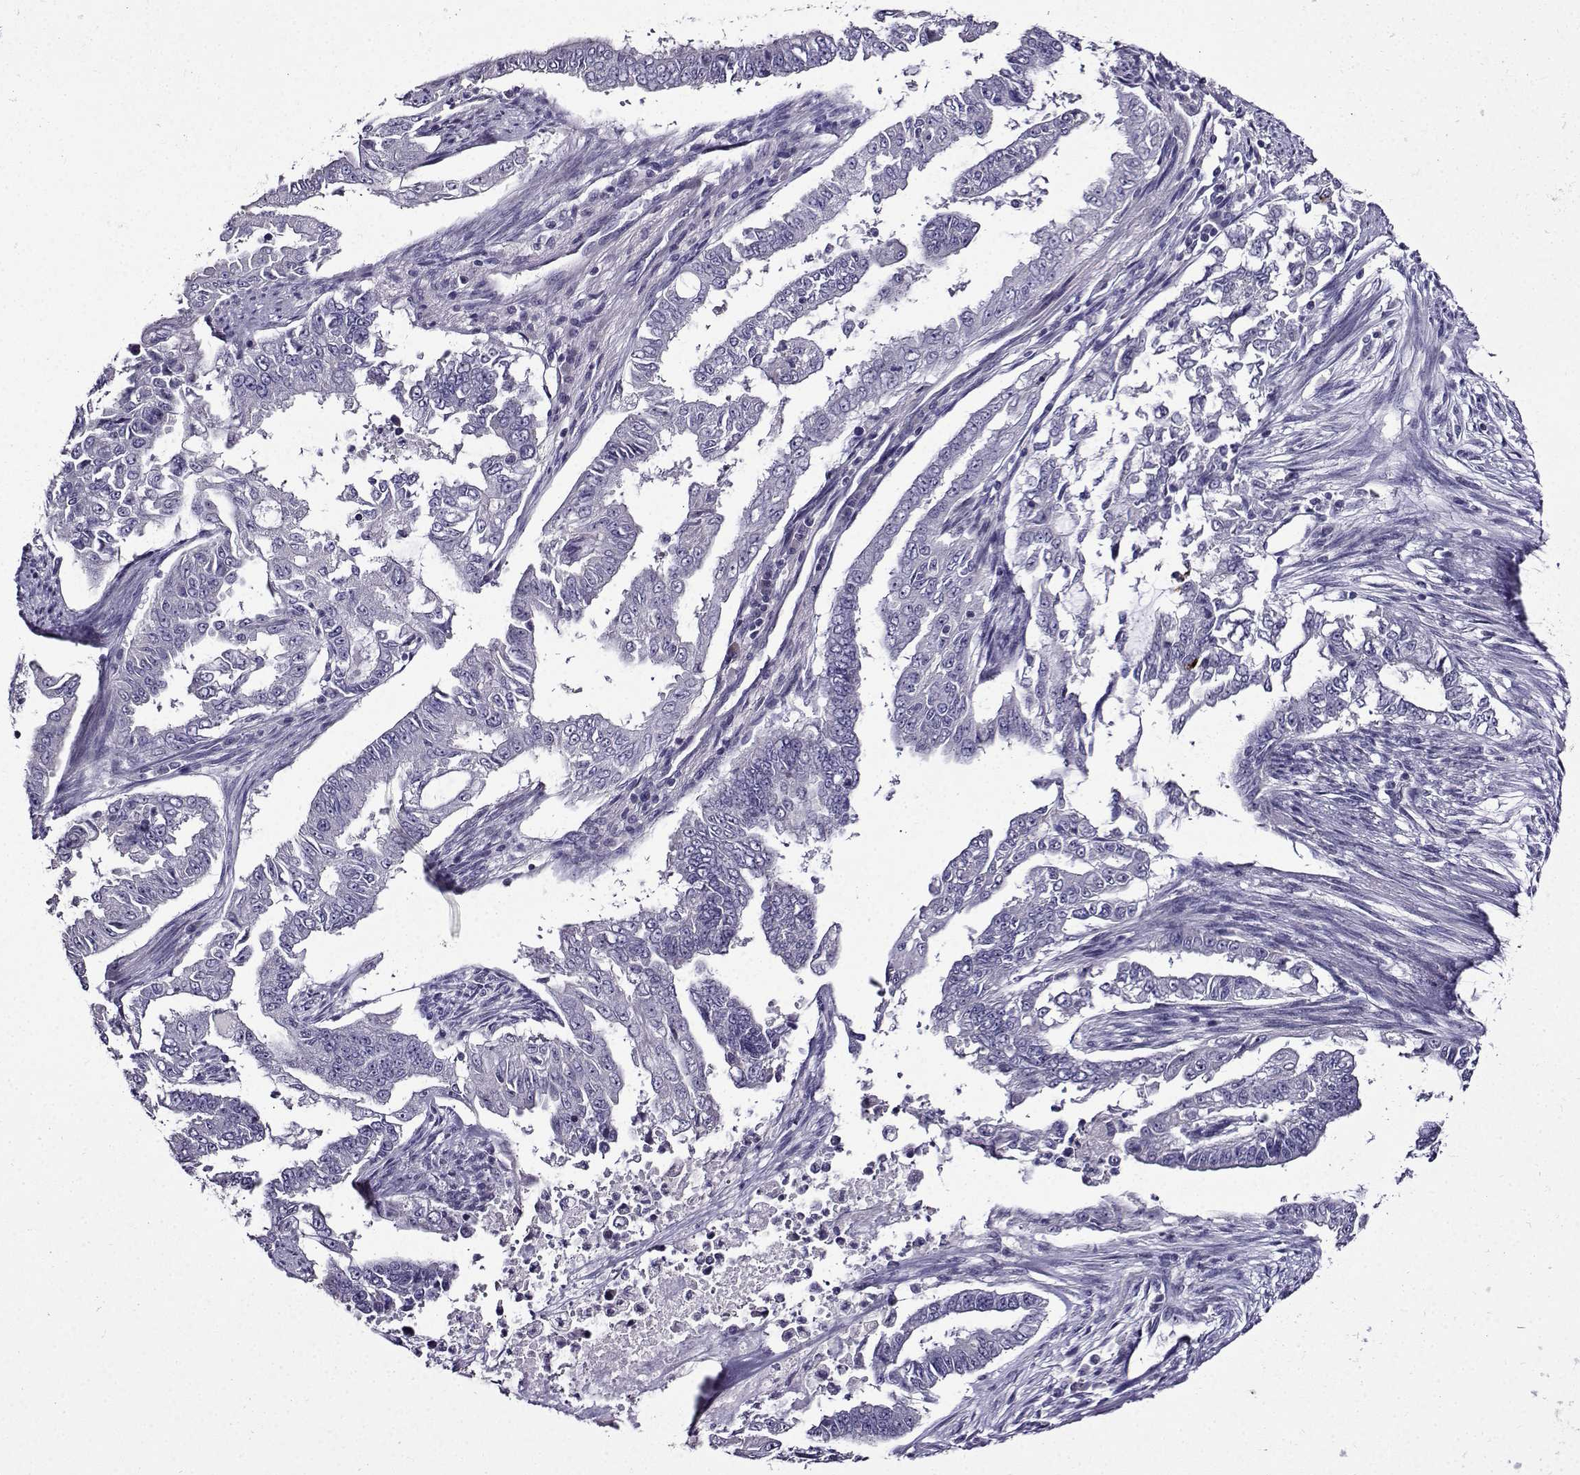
{"staining": {"intensity": "negative", "quantity": "none", "location": "none"}, "tissue": "endometrial cancer", "cell_type": "Tumor cells", "image_type": "cancer", "snomed": [{"axis": "morphology", "description": "Adenocarcinoma, NOS"}, {"axis": "topography", "description": "Uterus"}], "caption": "High magnification brightfield microscopy of endometrial cancer (adenocarcinoma) stained with DAB (brown) and counterstained with hematoxylin (blue): tumor cells show no significant positivity.", "gene": "TMEM266", "patient": {"sex": "female", "age": 59}}